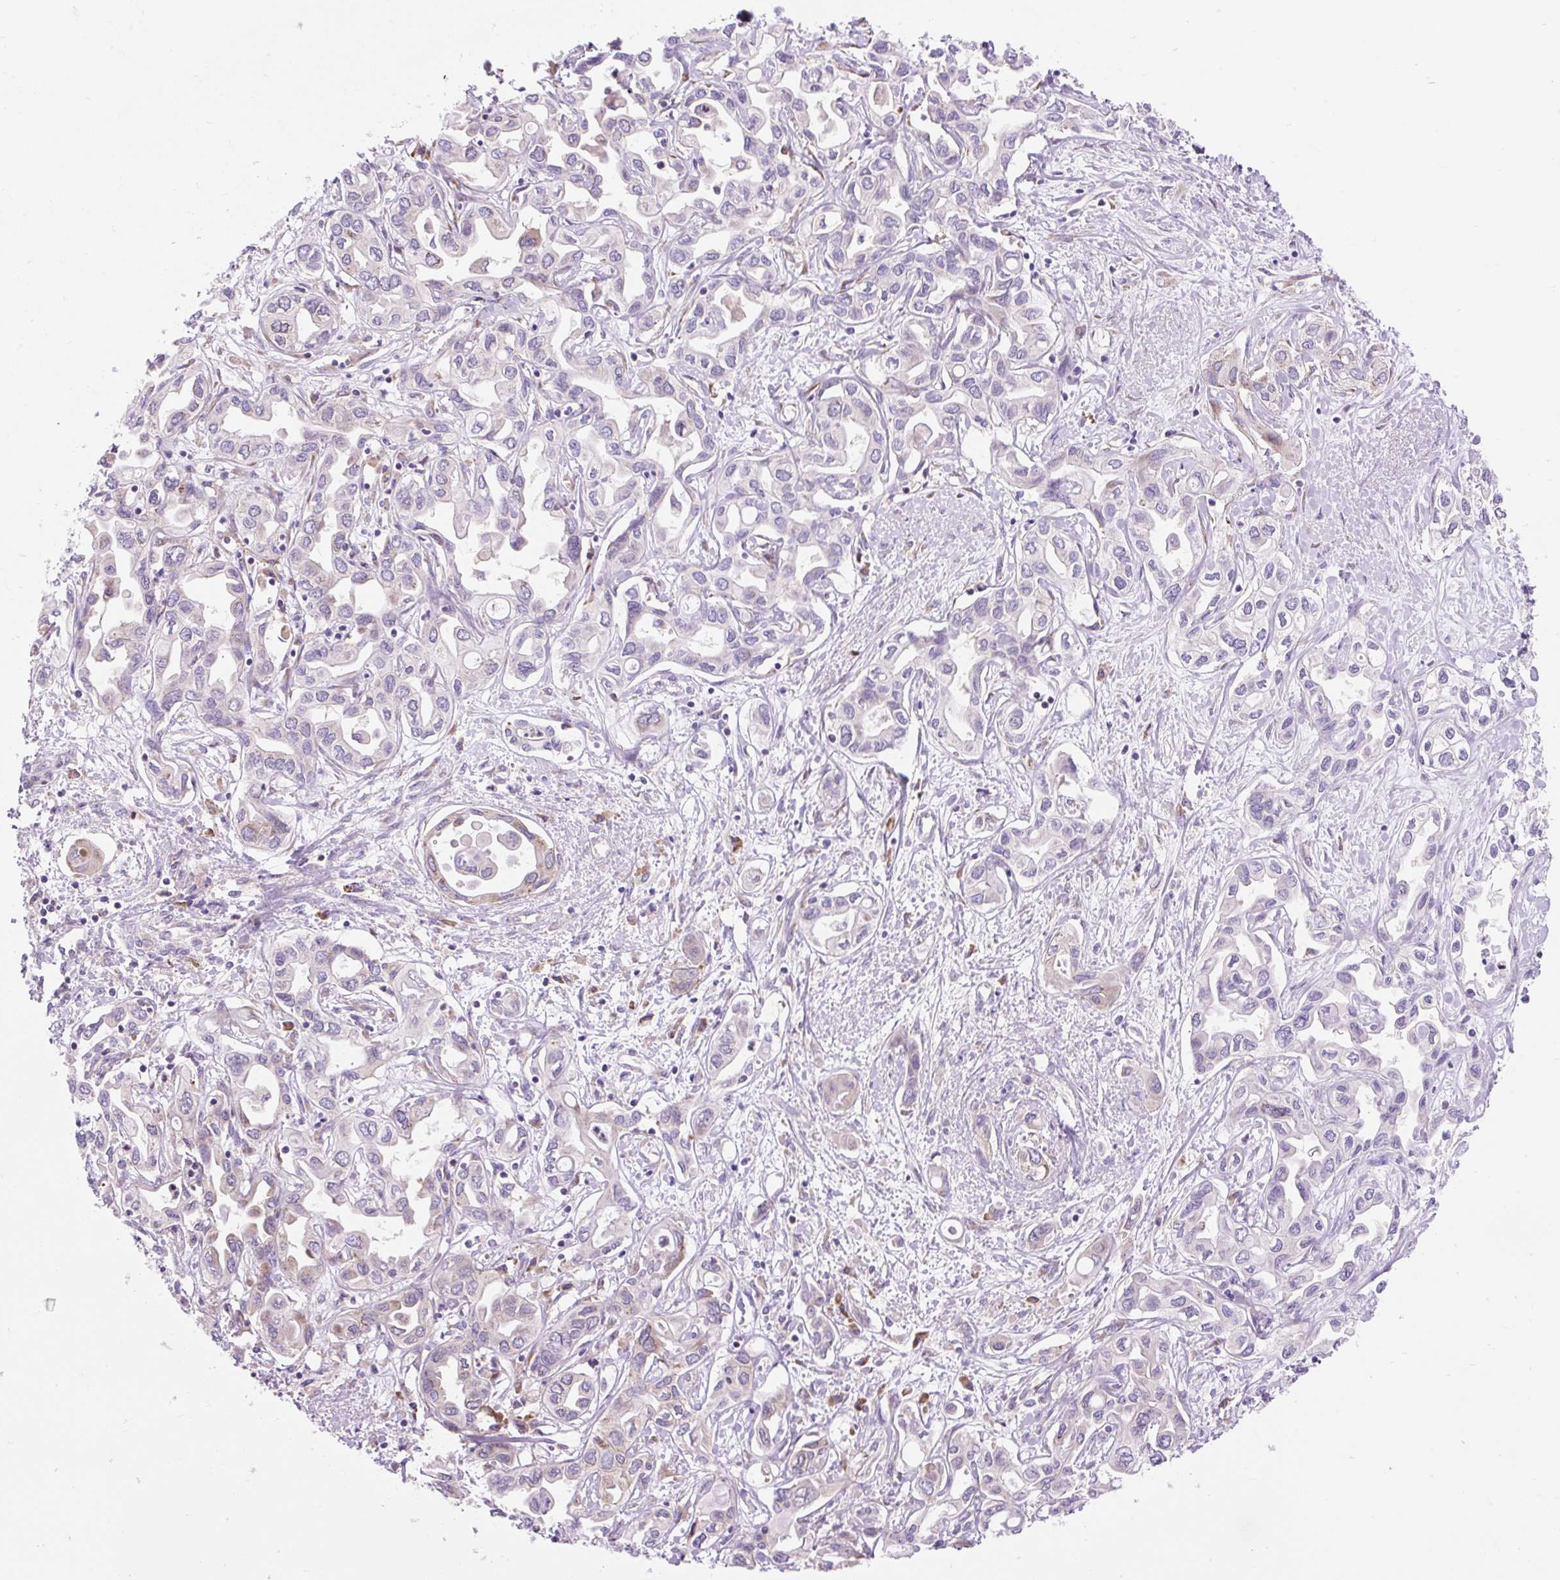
{"staining": {"intensity": "weak", "quantity": "<25%", "location": "cytoplasmic/membranous"}, "tissue": "liver cancer", "cell_type": "Tumor cells", "image_type": "cancer", "snomed": [{"axis": "morphology", "description": "Cholangiocarcinoma"}, {"axis": "topography", "description": "Liver"}], "caption": "An IHC micrograph of liver cancer is shown. There is no staining in tumor cells of liver cancer.", "gene": "GPR45", "patient": {"sex": "female", "age": 64}}